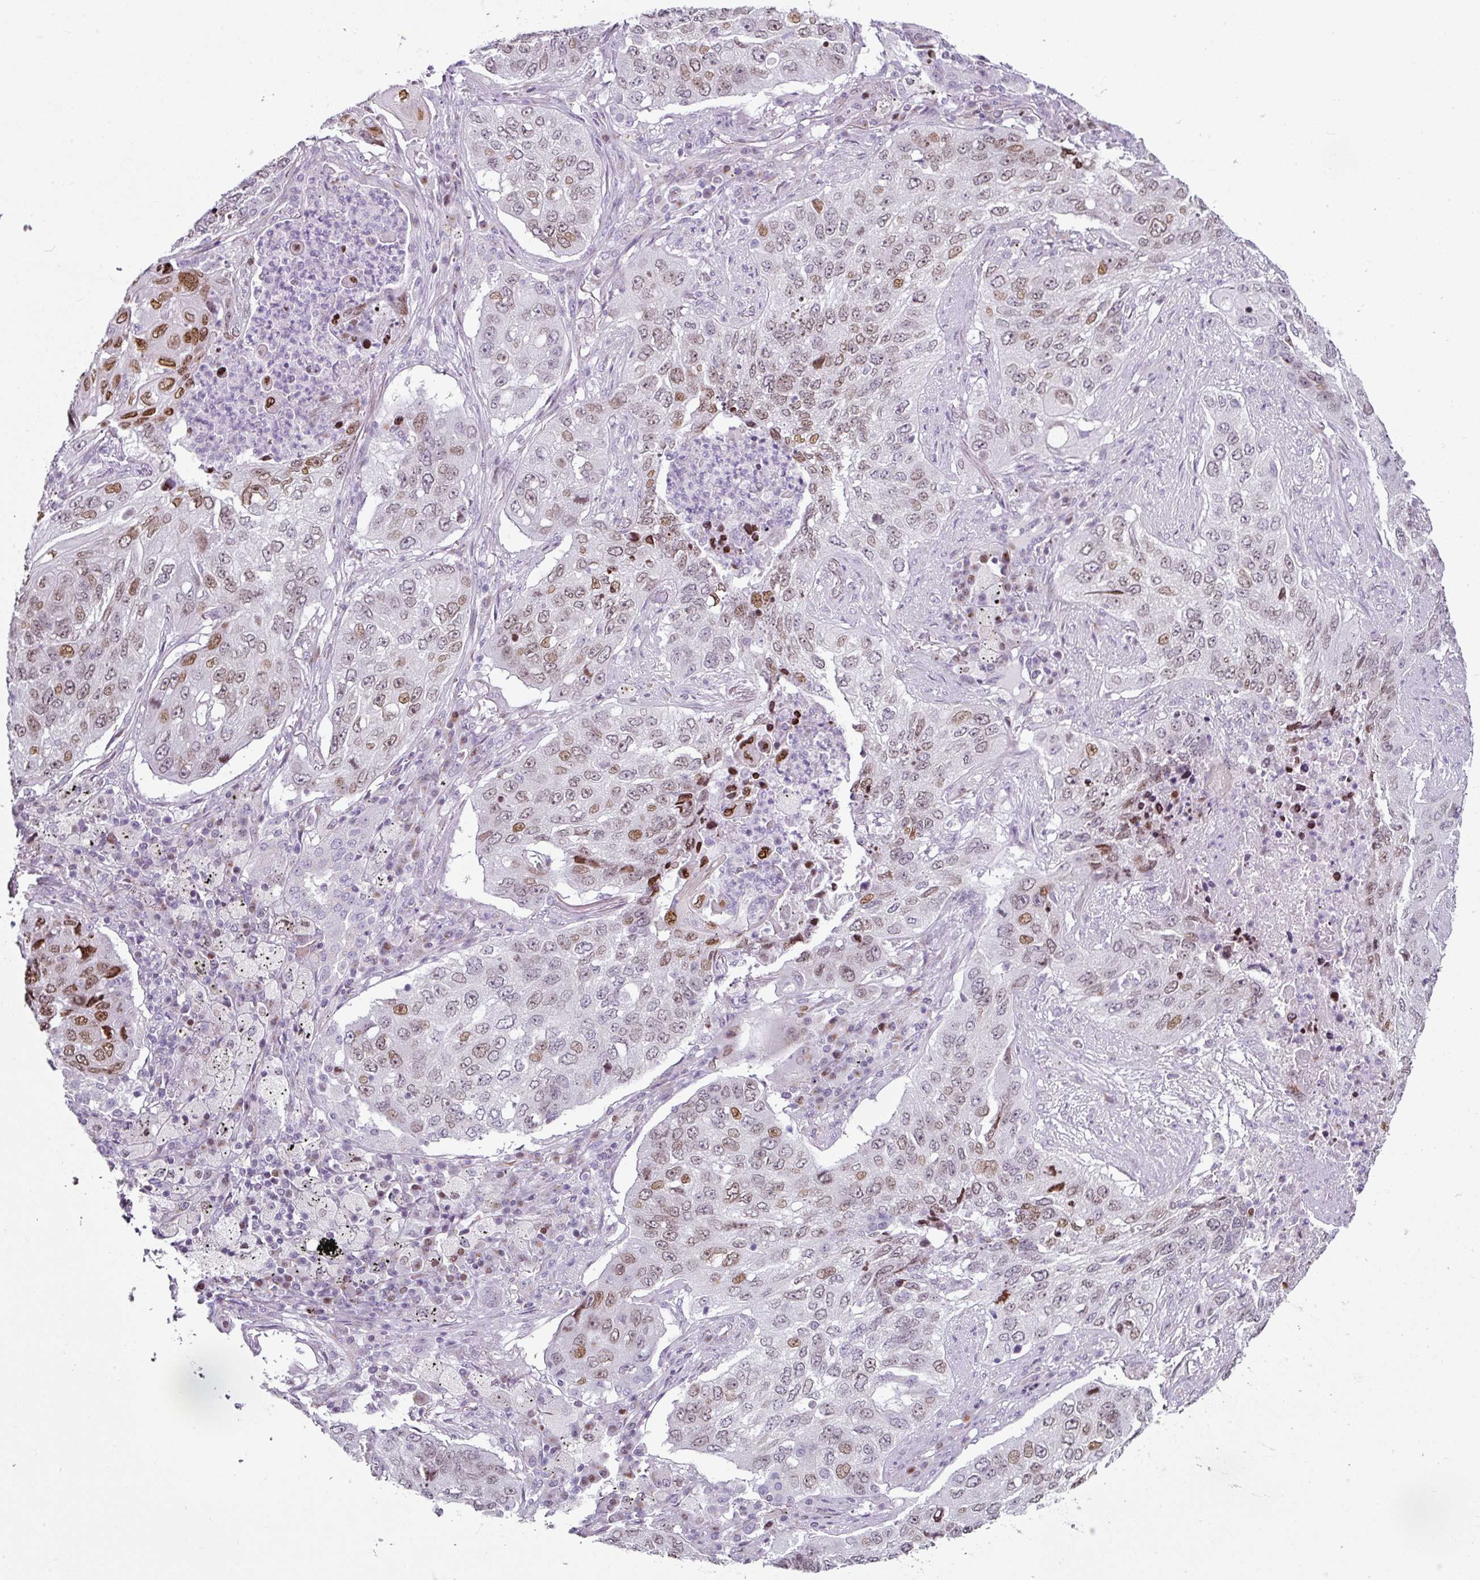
{"staining": {"intensity": "moderate", "quantity": ">75%", "location": "nuclear"}, "tissue": "lung cancer", "cell_type": "Tumor cells", "image_type": "cancer", "snomed": [{"axis": "morphology", "description": "Squamous cell carcinoma, NOS"}, {"axis": "topography", "description": "Lung"}], "caption": "IHC of squamous cell carcinoma (lung) shows medium levels of moderate nuclear positivity in approximately >75% of tumor cells.", "gene": "SYT8", "patient": {"sex": "female", "age": 63}}